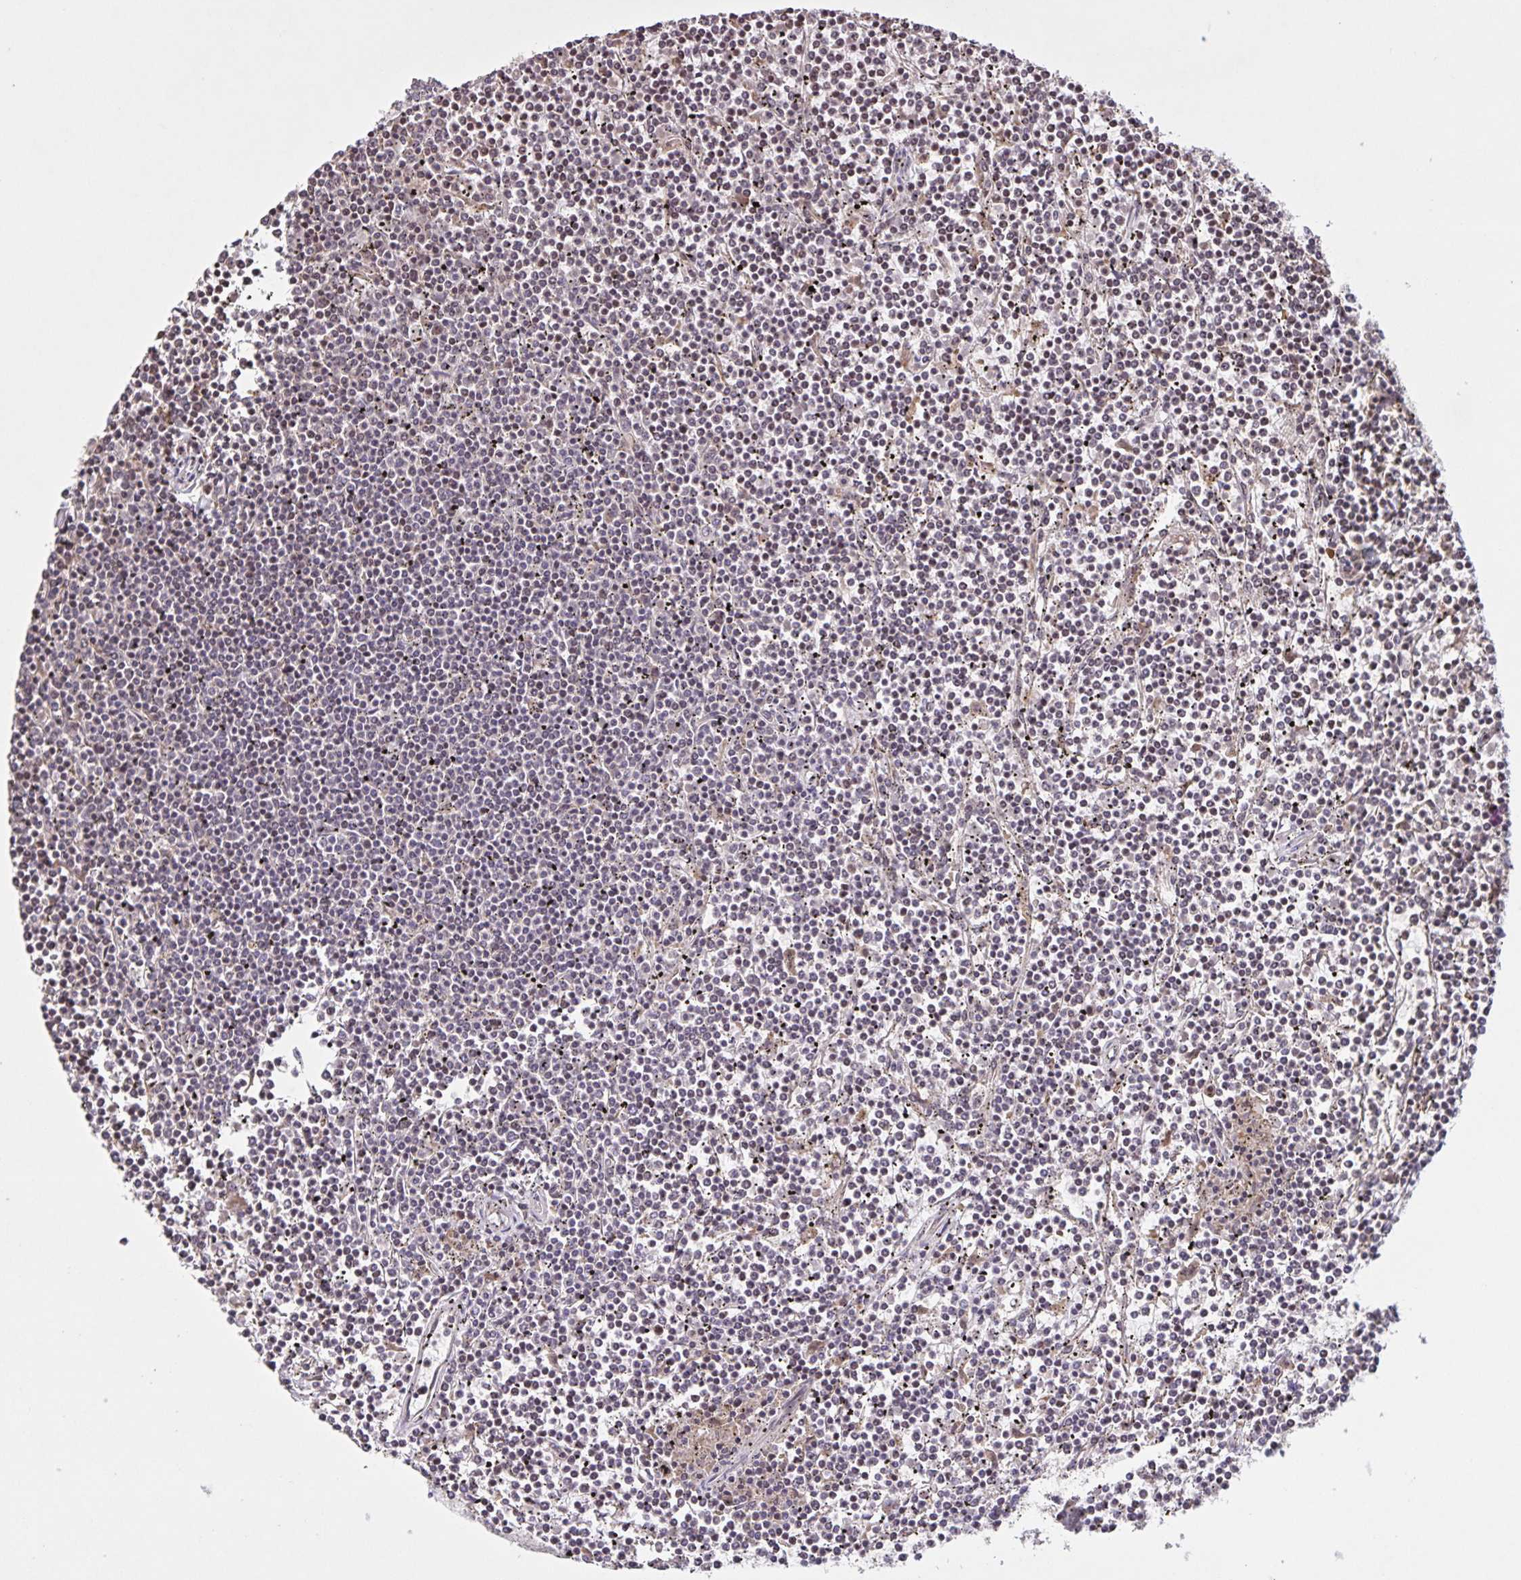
{"staining": {"intensity": "negative", "quantity": "none", "location": "none"}, "tissue": "lymphoma", "cell_type": "Tumor cells", "image_type": "cancer", "snomed": [{"axis": "morphology", "description": "Malignant lymphoma, non-Hodgkin's type, Low grade"}, {"axis": "topography", "description": "Spleen"}], "caption": "Malignant lymphoma, non-Hodgkin's type (low-grade) stained for a protein using immunohistochemistry displays no staining tumor cells.", "gene": "GDF2", "patient": {"sex": "female", "age": 19}}